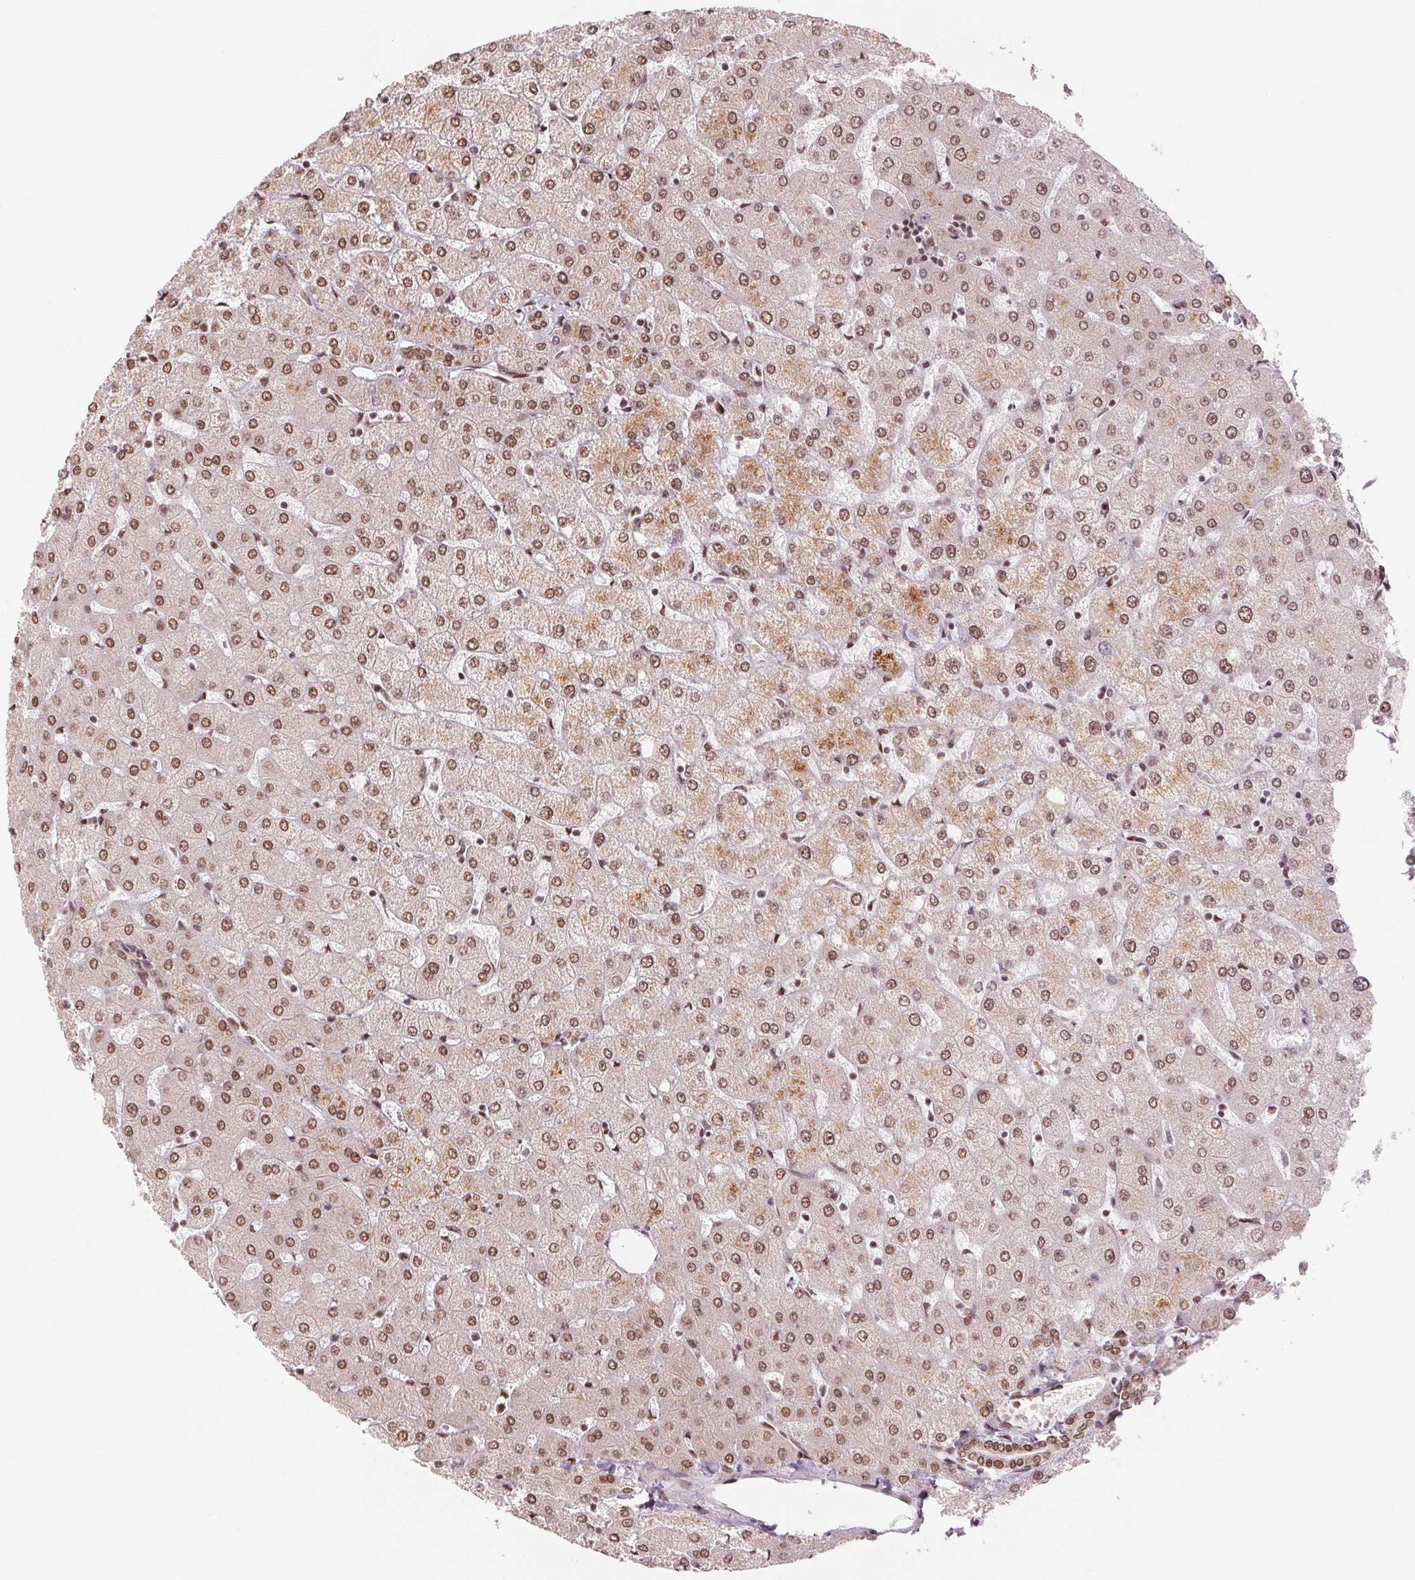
{"staining": {"intensity": "moderate", "quantity": ">75%", "location": "nuclear"}, "tissue": "liver", "cell_type": "Cholangiocytes", "image_type": "normal", "snomed": [{"axis": "morphology", "description": "Normal tissue, NOS"}, {"axis": "topography", "description": "Liver"}], "caption": "Unremarkable liver displays moderate nuclear staining in approximately >75% of cholangiocytes, visualized by immunohistochemistry. The staining was performed using DAB, with brown indicating positive protein expression. Nuclei are stained blue with hematoxylin.", "gene": "TTLL9", "patient": {"sex": "female", "age": 54}}